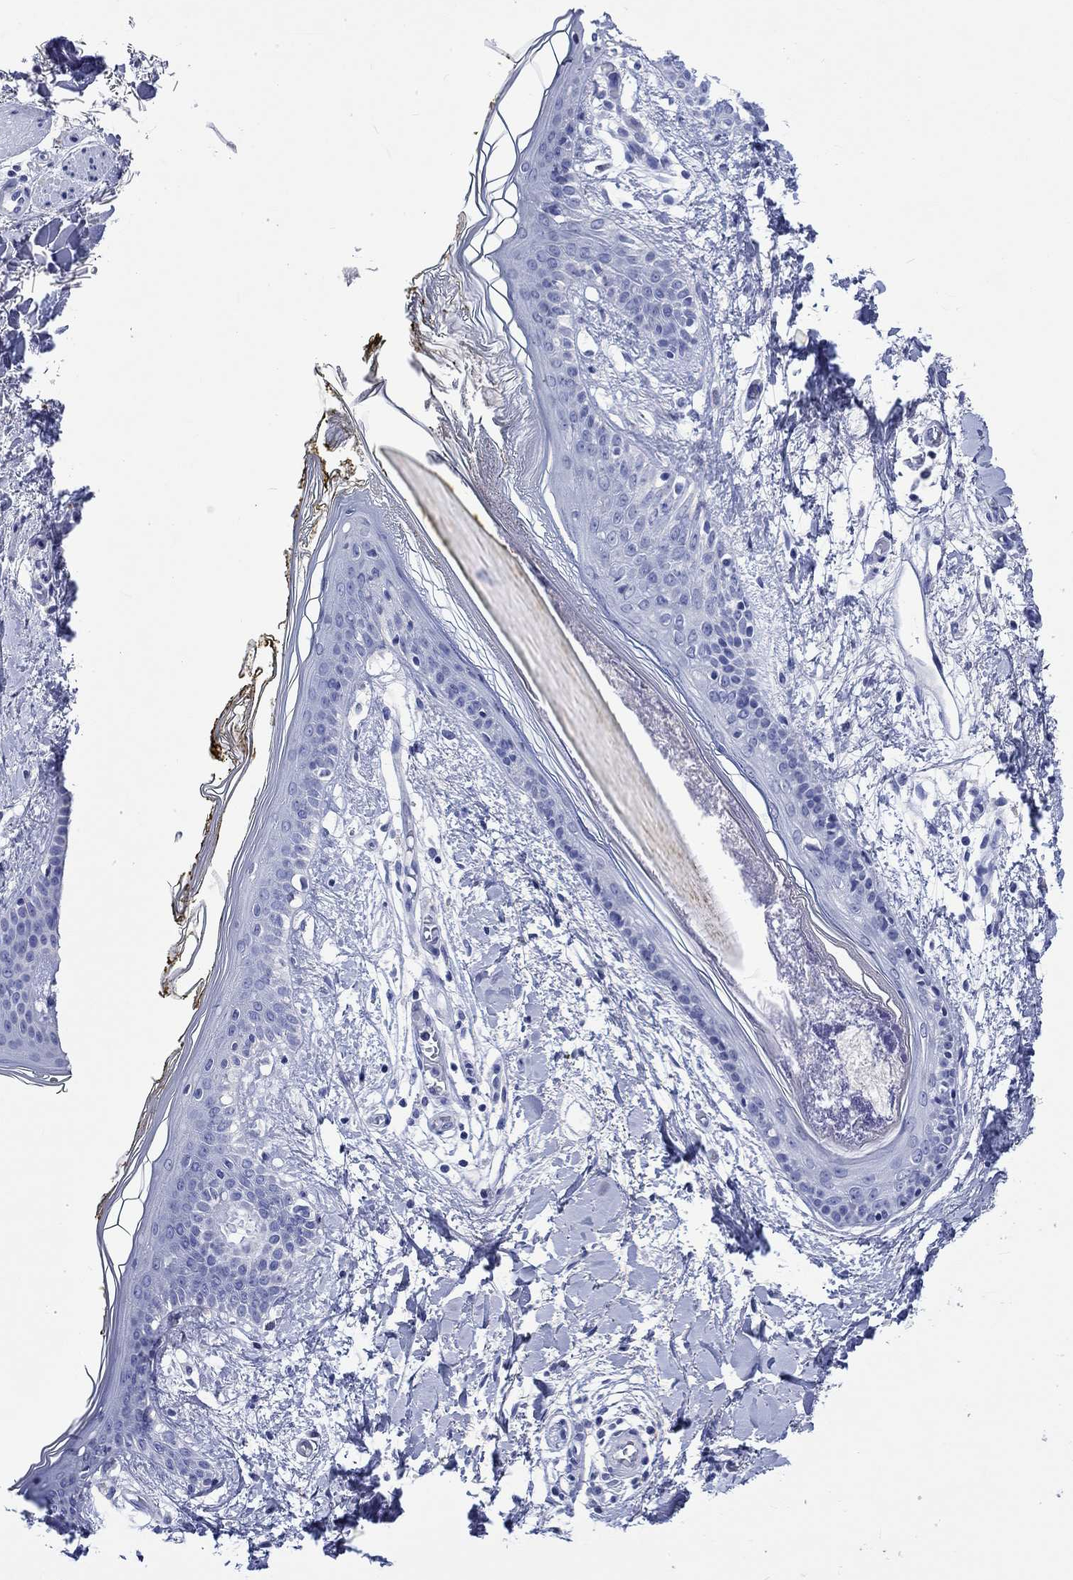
{"staining": {"intensity": "negative", "quantity": "none", "location": "none"}, "tissue": "skin", "cell_type": "Fibroblasts", "image_type": "normal", "snomed": [{"axis": "morphology", "description": "Normal tissue, NOS"}, {"axis": "topography", "description": "Skin"}], "caption": "Fibroblasts show no significant protein staining in benign skin. Brightfield microscopy of immunohistochemistry (IHC) stained with DAB (brown) and hematoxylin (blue), captured at high magnification.", "gene": "CACNG3", "patient": {"sex": "female", "age": 34}}